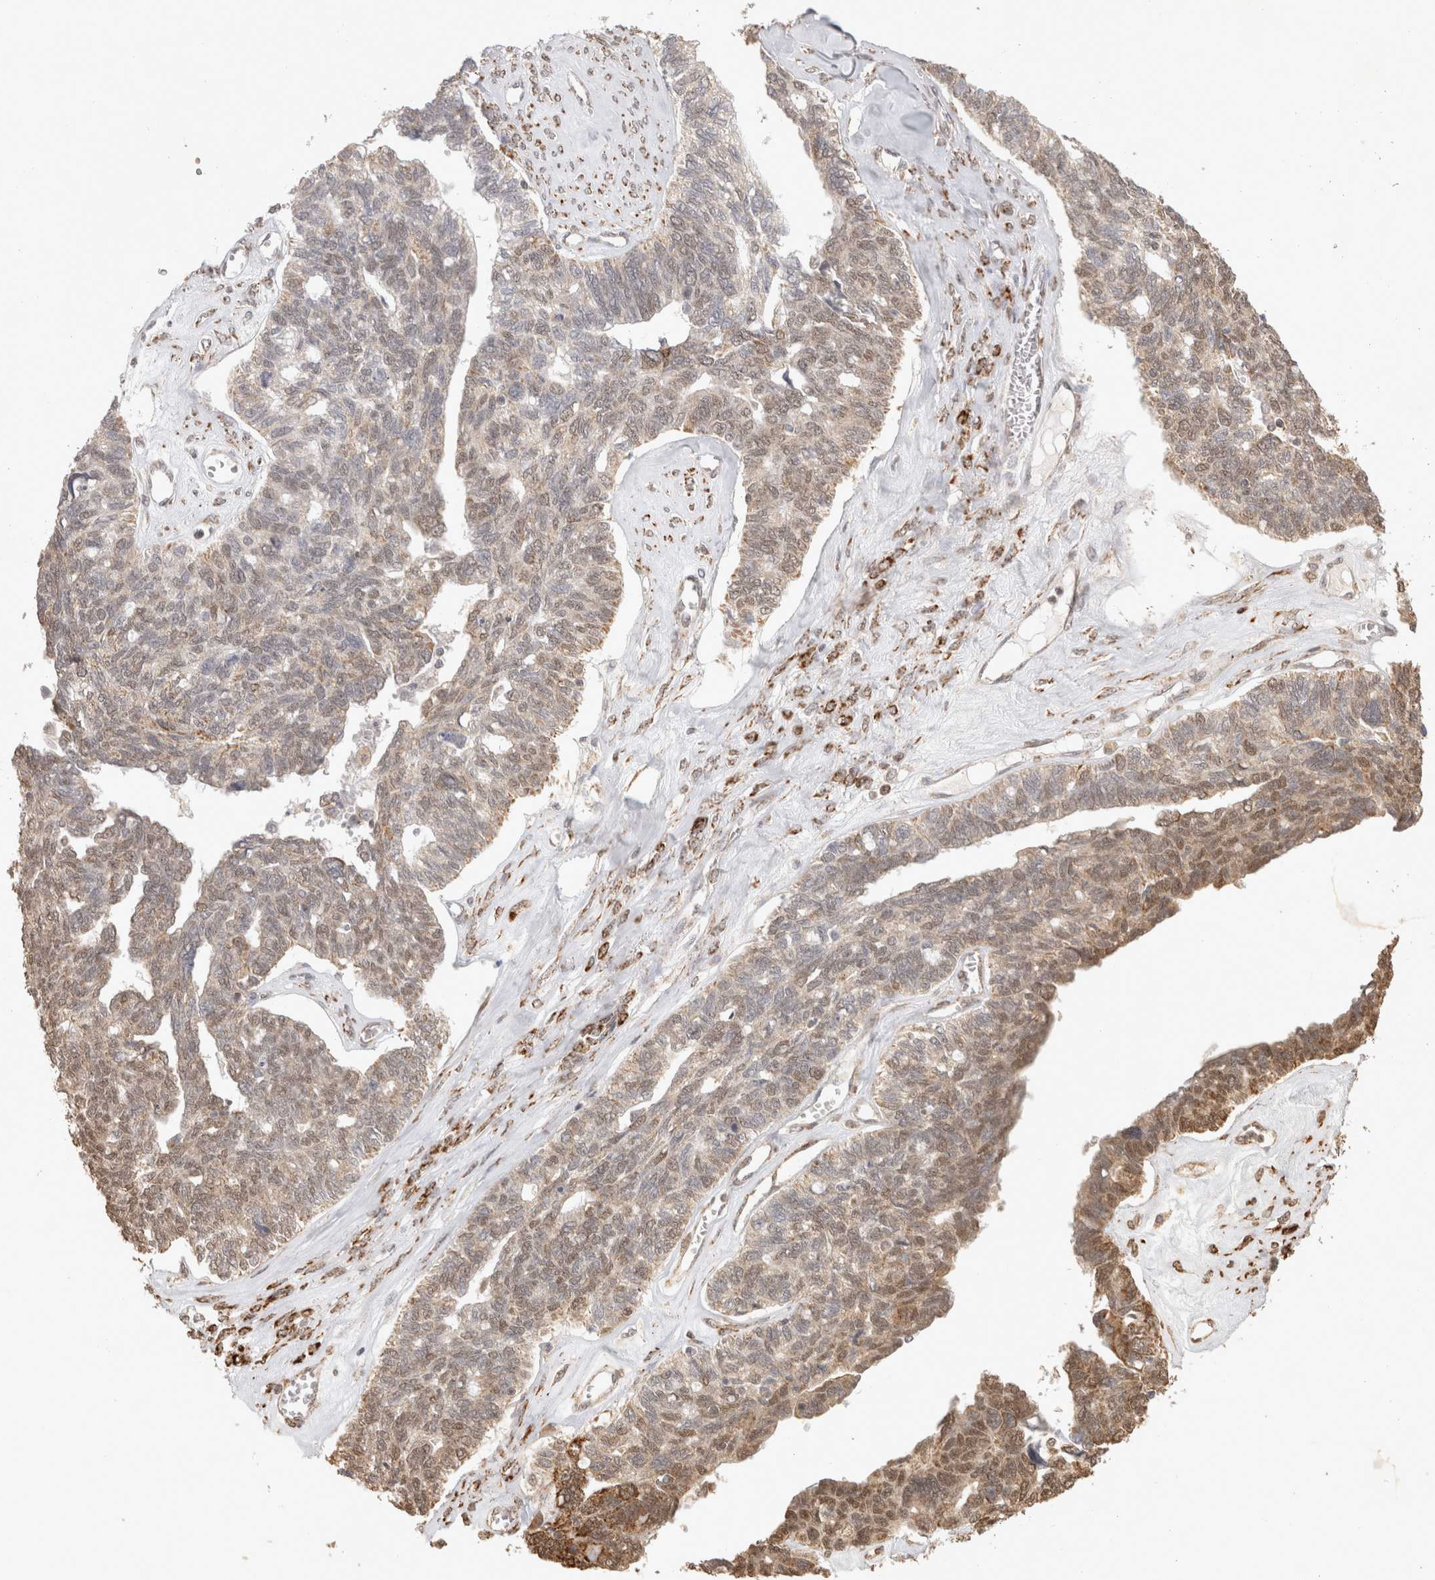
{"staining": {"intensity": "moderate", "quantity": "<25%", "location": "cytoplasmic/membranous,nuclear"}, "tissue": "ovarian cancer", "cell_type": "Tumor cells", "image_type": "cancer", "snomed": [{"axis": "morphology", "description": "Cystadenocarcinoma, serous, NOS"}, {"axis": "topography", "description": "Ovary"}], "caption": "There is low levels of moderate cytoplasmic/membranous and nuclear expression in tumor cells of ovarian cancer, as demonstrated by immunohistochemical staining (brown color).", "gene": "BNIP3L", "patient": {"sex": "female", "age": 79}}